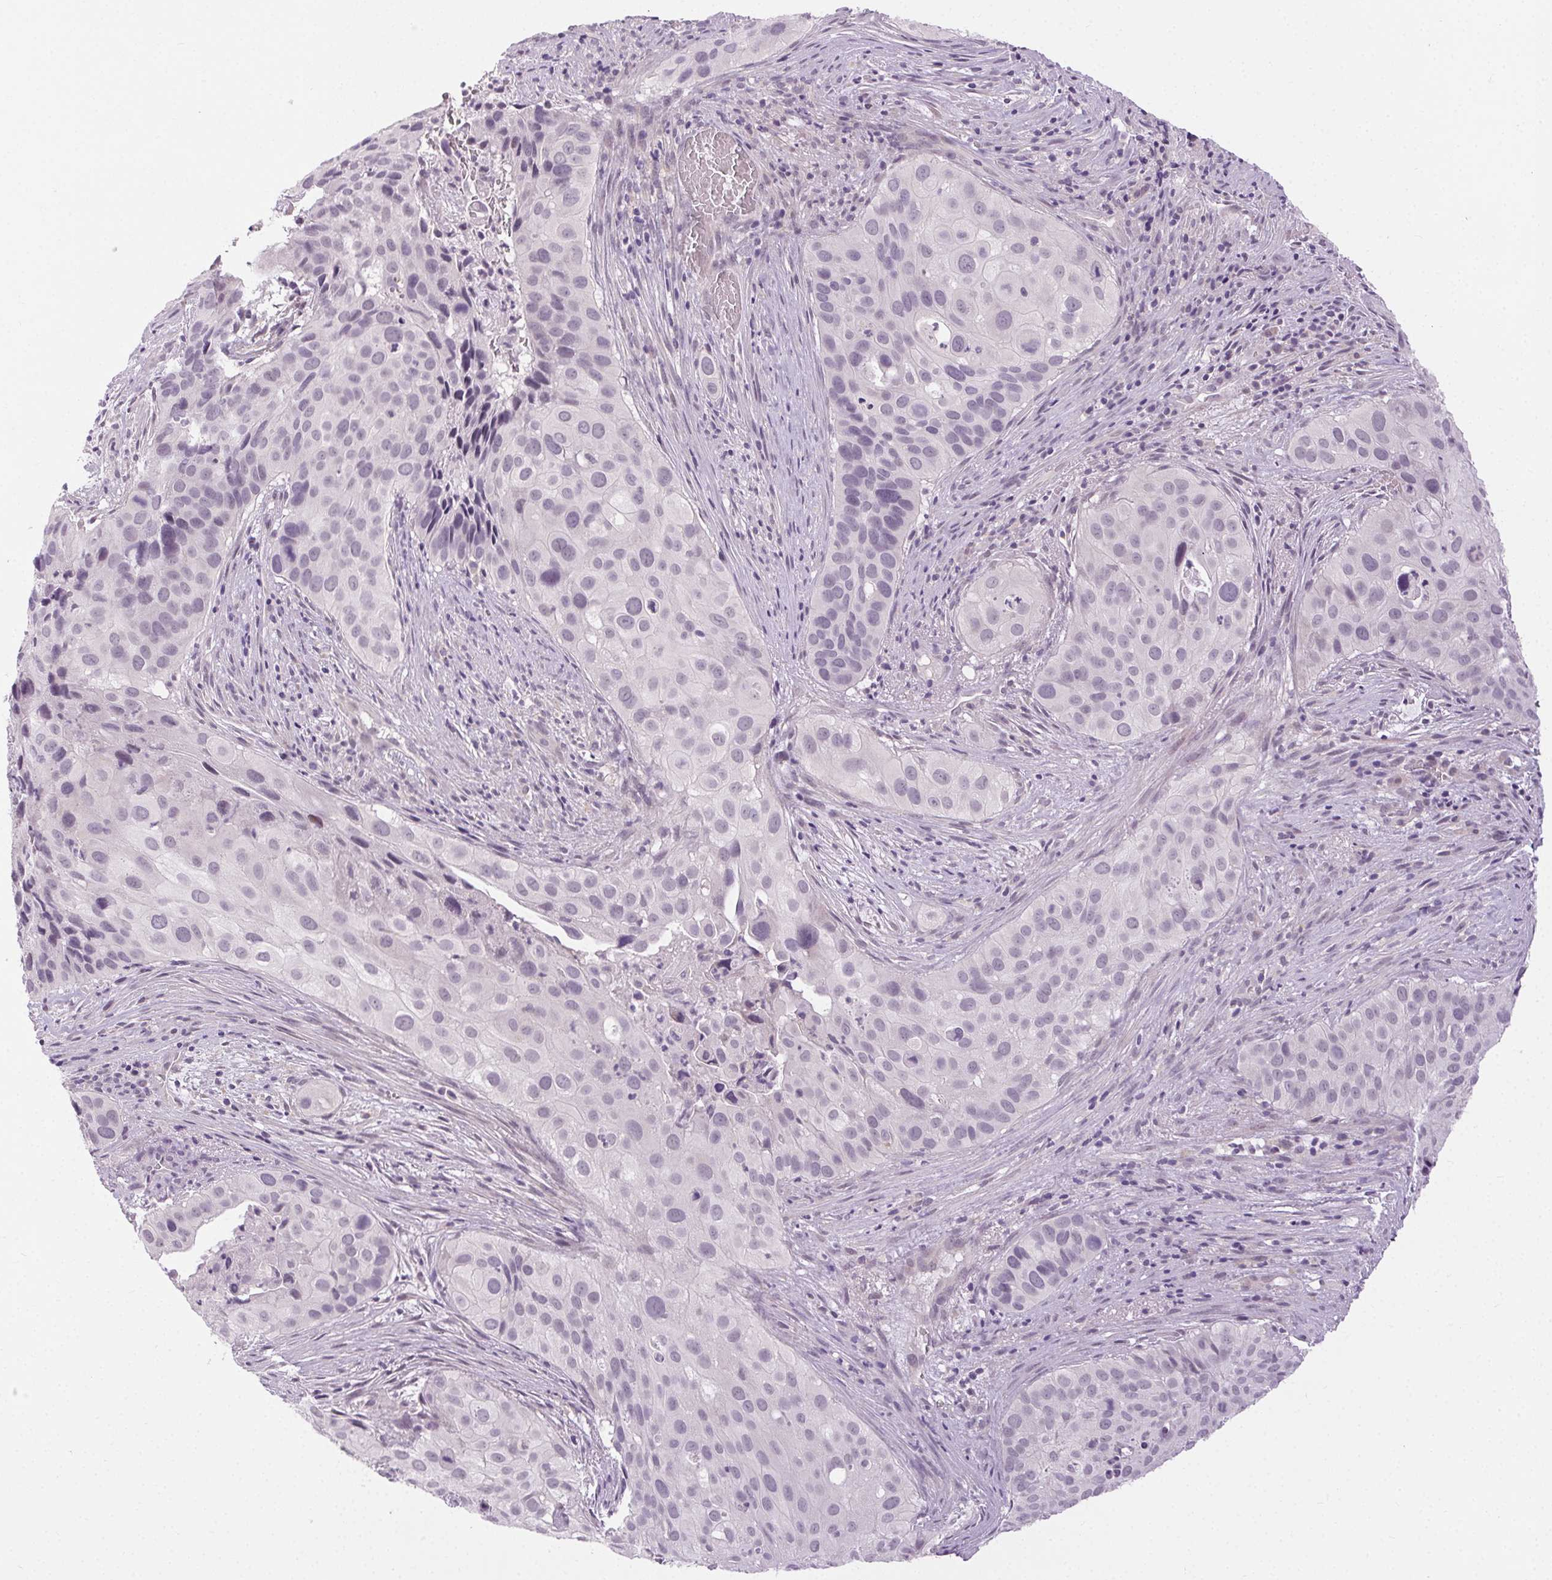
{"staining": {"intensity": "negative", "quantity": "none", "location": "none"}, "tissue": "cervical cancer", "cell_type": "Tumor cells", "image_type": "cancer", "snomed": [{"axis": "morphology", "description": "Squamous cell carcinoma, NOS"}, {"axis": "topography", "description": "Cervix"}], "caption": "The histopathology image demonstrates no significant positivity in tumor cells of cervical cancer (squamous cell carcinoma). (DAB (3,3'-diaminobenzidine) IHC visualized using brightfield microscopy, high magnification).", "gene": "FAM168A", "patient": {"sex": "female", "age": 38}}